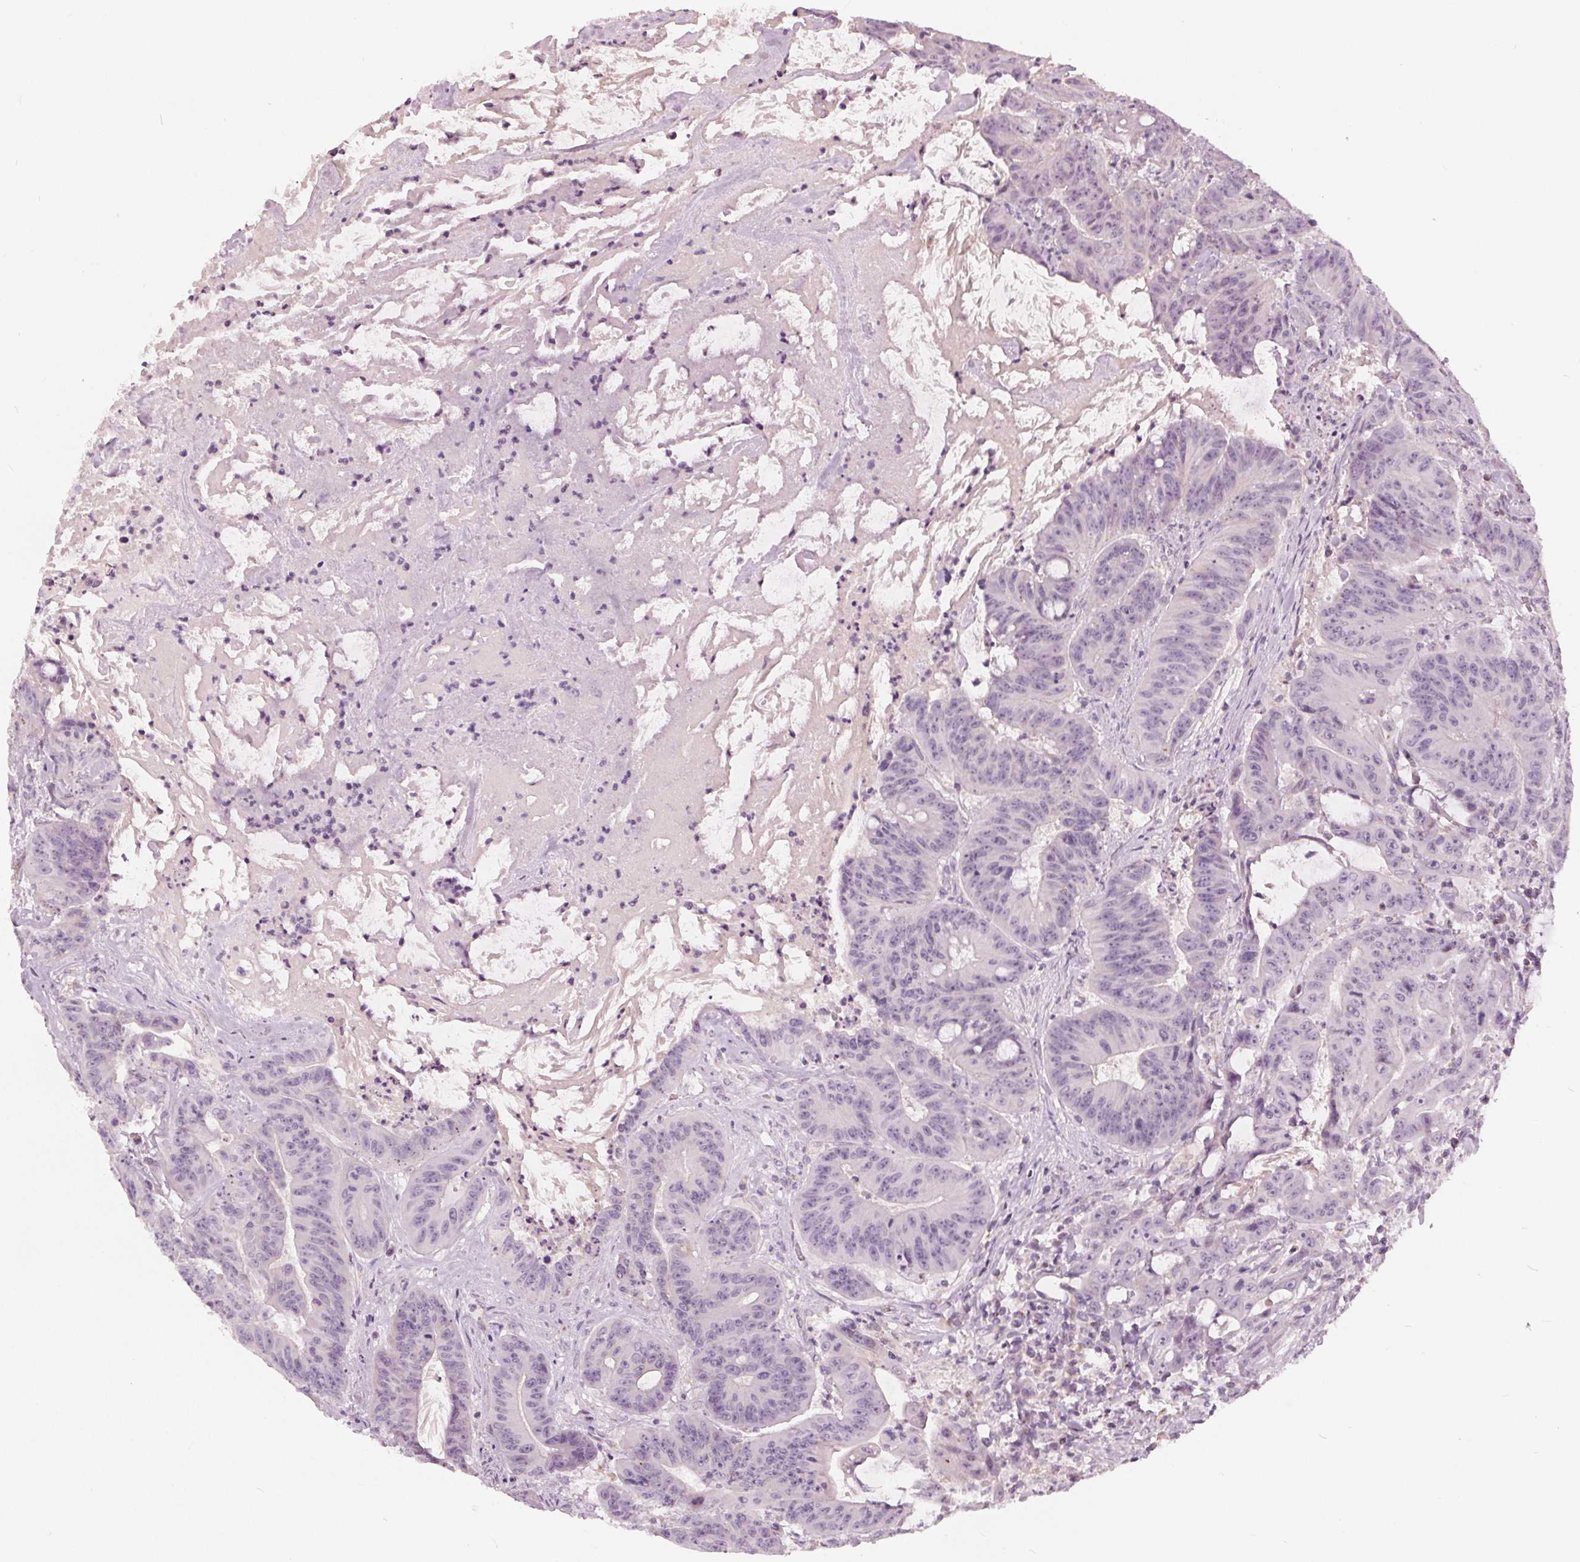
{"staining": {"intensity": "negative", "quantity": "none", "location": "none"}, "tissue": "colorectal cancer", "cell_type": "Tumor cells", "image_type": "cancer", "snomed": [{"axis": "morphology", "description": "Adenocarcinoma, NOS"}, {"axis": "topography", "description": "Colon"}], "caption": "Photomicrograph shows no significant protein positivity in tumor cells of colorectal adenocarcinoma.", "gene": "ECI2", "patient": {"sex": "male", "age": 33}}